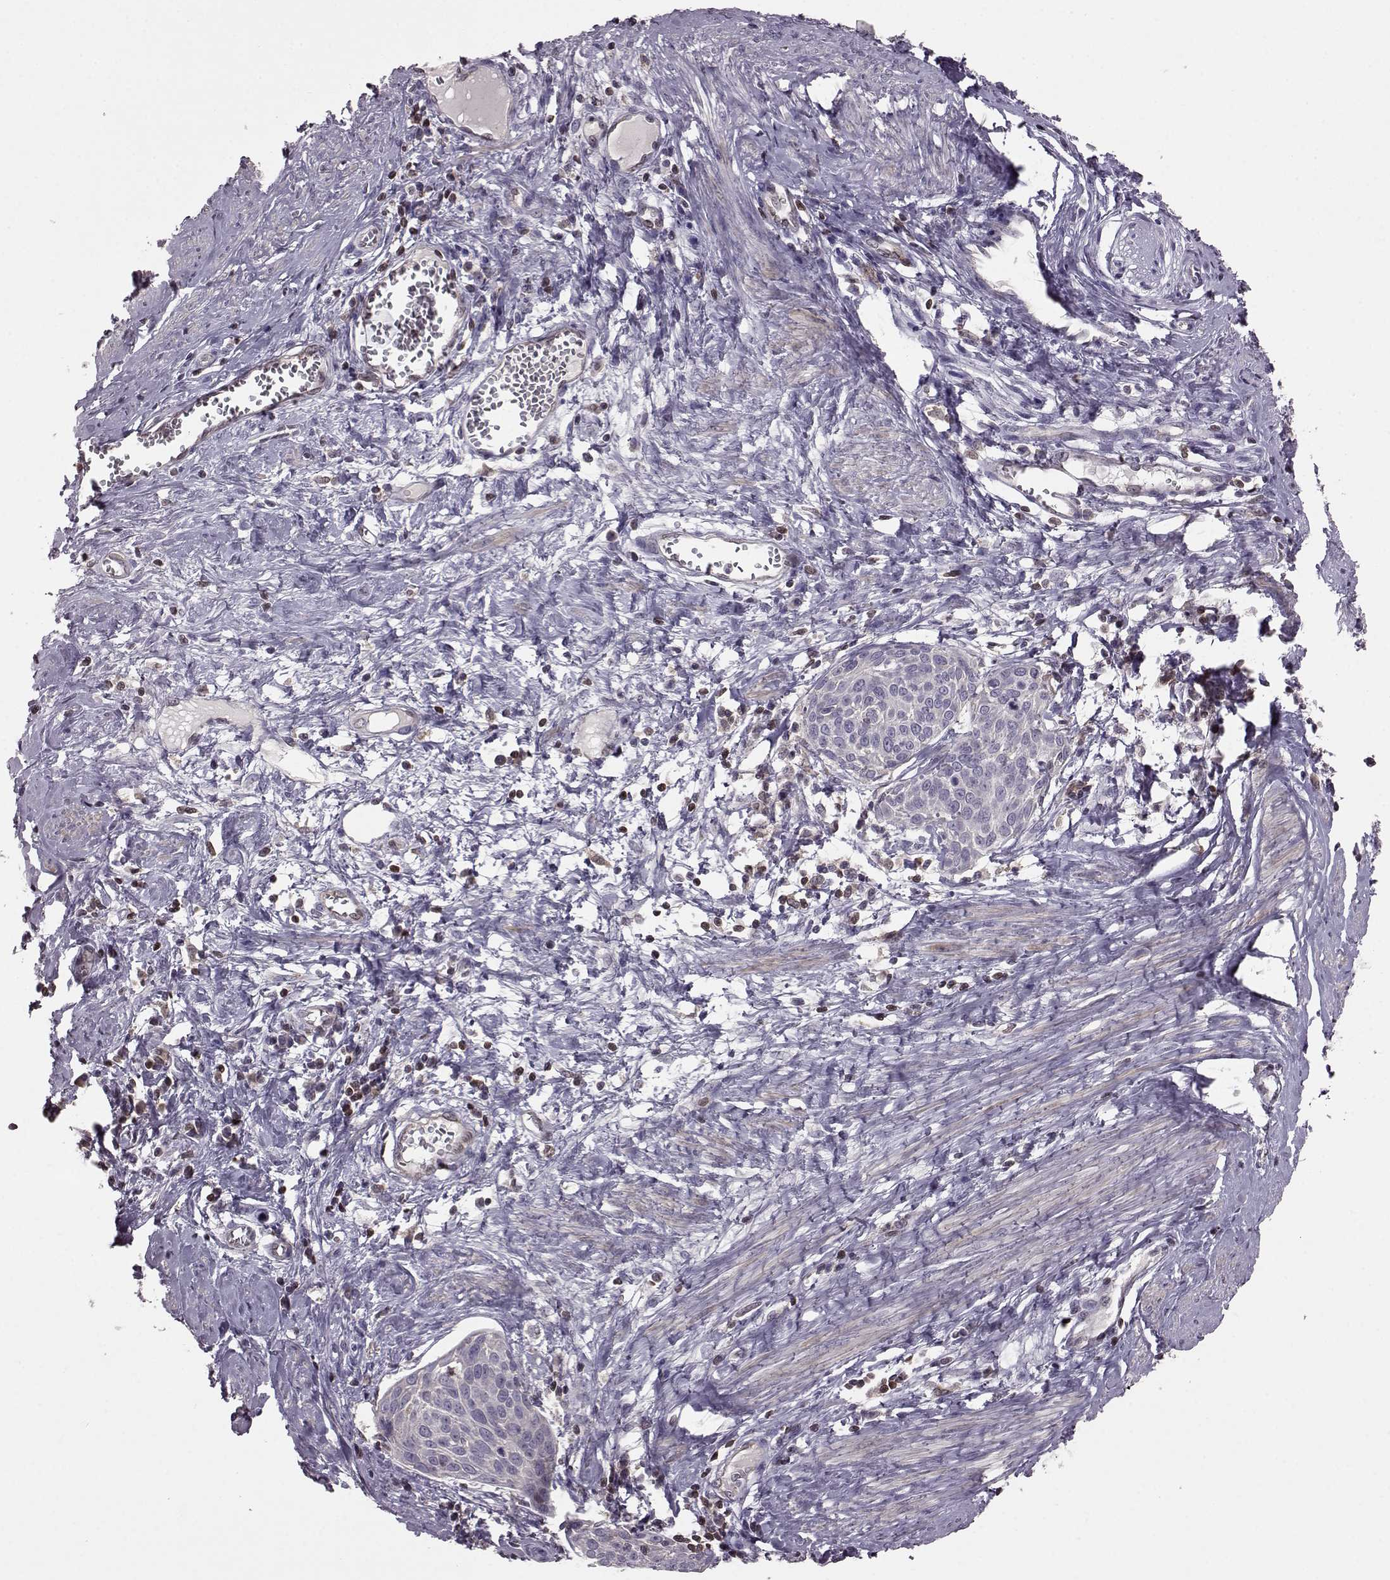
{"staining": {"intensity": "negative", "quantity": "none", "location": "none"}, "tissue": "cervical cancer", "cell_type": "Tumor cells", "image_type": "cancer", "snomed": [{"axis": "morphology", "description": "Squamous cell carcinoma, NOS"}, {"axis": "topography", "description": "Cervix"}], "caption": "Immunohistochemistry histopathology image of neoplastic tissue: human cervical cancer (squamous cell carcinoma) stained with DAB reveals no significant protein expression in tumor cells.", "gene": "CDC42SE1", "patient": {"sex": "female", "age": 39}}